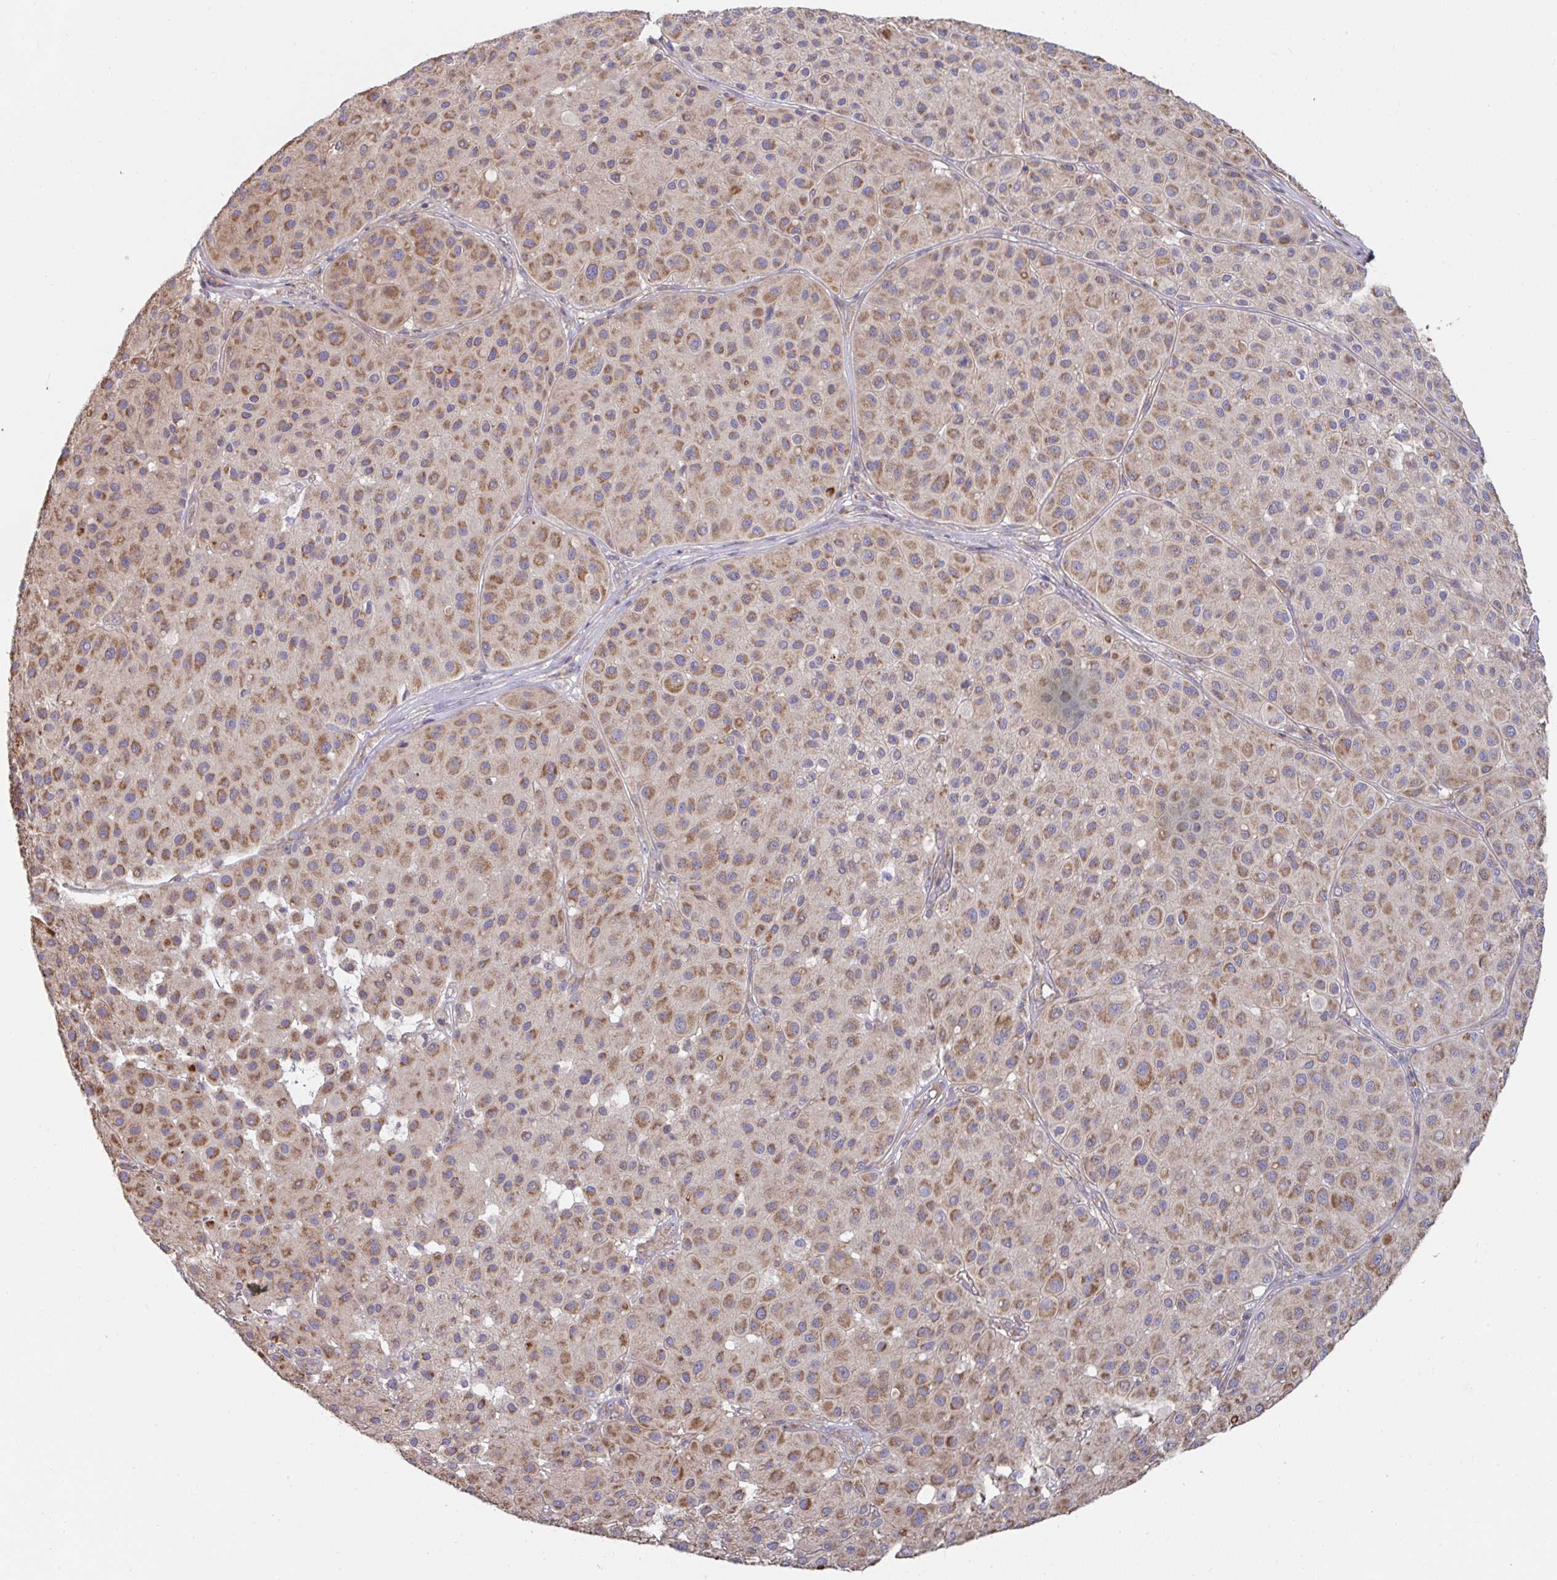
{"staining": {"intensity": "moderate", "quantity": ">75%", "location": "cytoplasmic/membranous"}, "tissue": "melanoma", "cell_type": "Tumor cells", "image_type": "cancer", "snomed": [{"axis": "morphology", "description": "Malignant melanoma, Metastatic site"}, {"axis": "topography", "description": "Smooth muscle"}], "caption": "Malignant melanoma (metastatic site) was stained to show a protein in brown. There is medium levels of moderate cytoplasmic/membranous positivity in about >75% of tumor cells.", "gene": "DZANK1", "patient": {"sex": "male", "age": 41}}